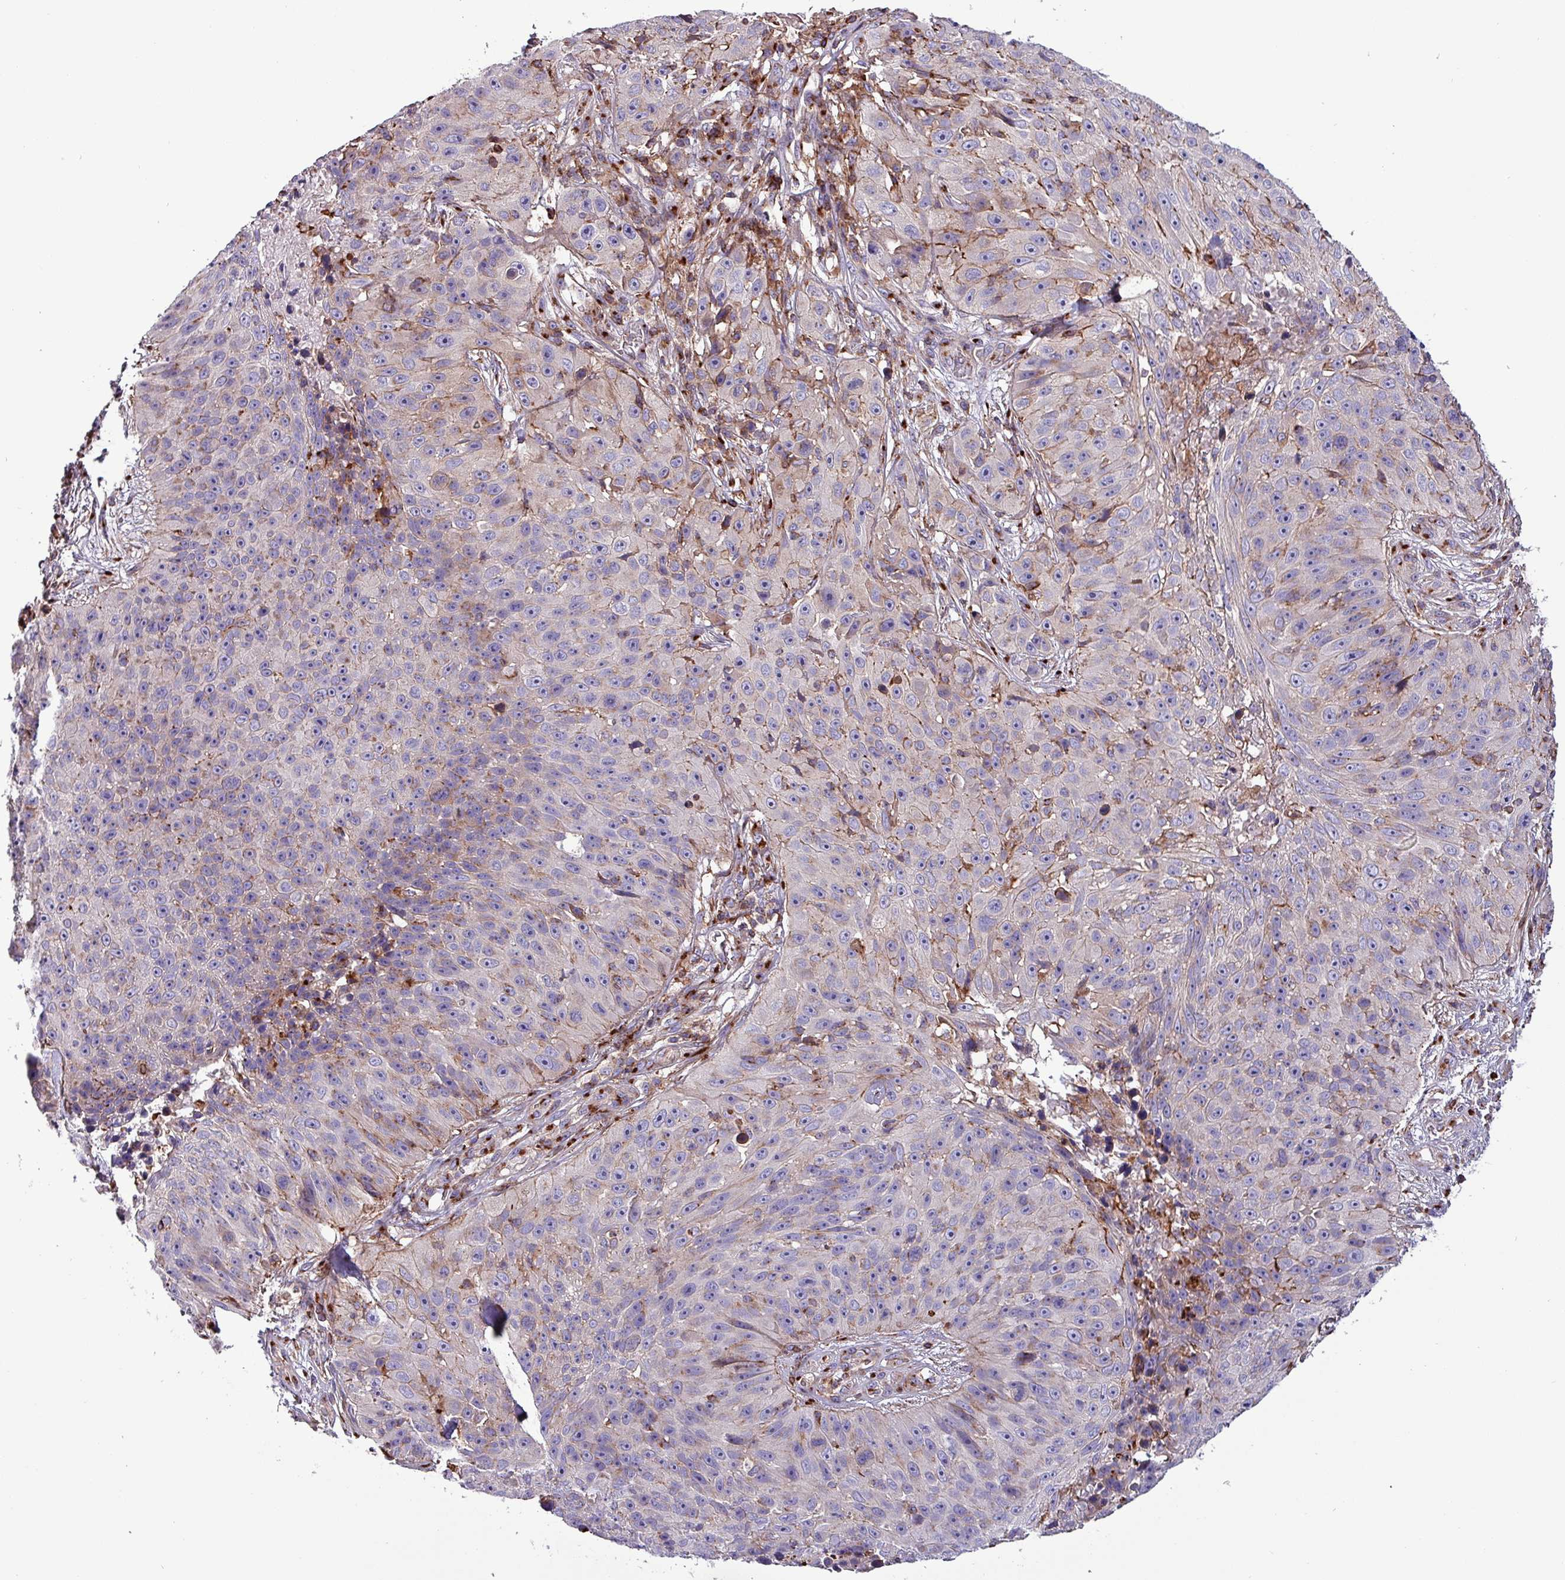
{"staining": {"intensity": "negative", "quantity": "none", "location": "none"}, "tissue": "skin cancer", "cell_type": "Tumor cells", "image_type": "cancer", "snomed": [{"axis": "morphology", "description": "Squamous cell carcinoma, NOS"}, {"axis": "topography", "description": "Skin"}], "caption": "The micrograph displays no significant expression in tumor cells of skin squamous cell carcinoma.", "gene": "VAMP4", "patient": {"sex": "female", "age": 87}}